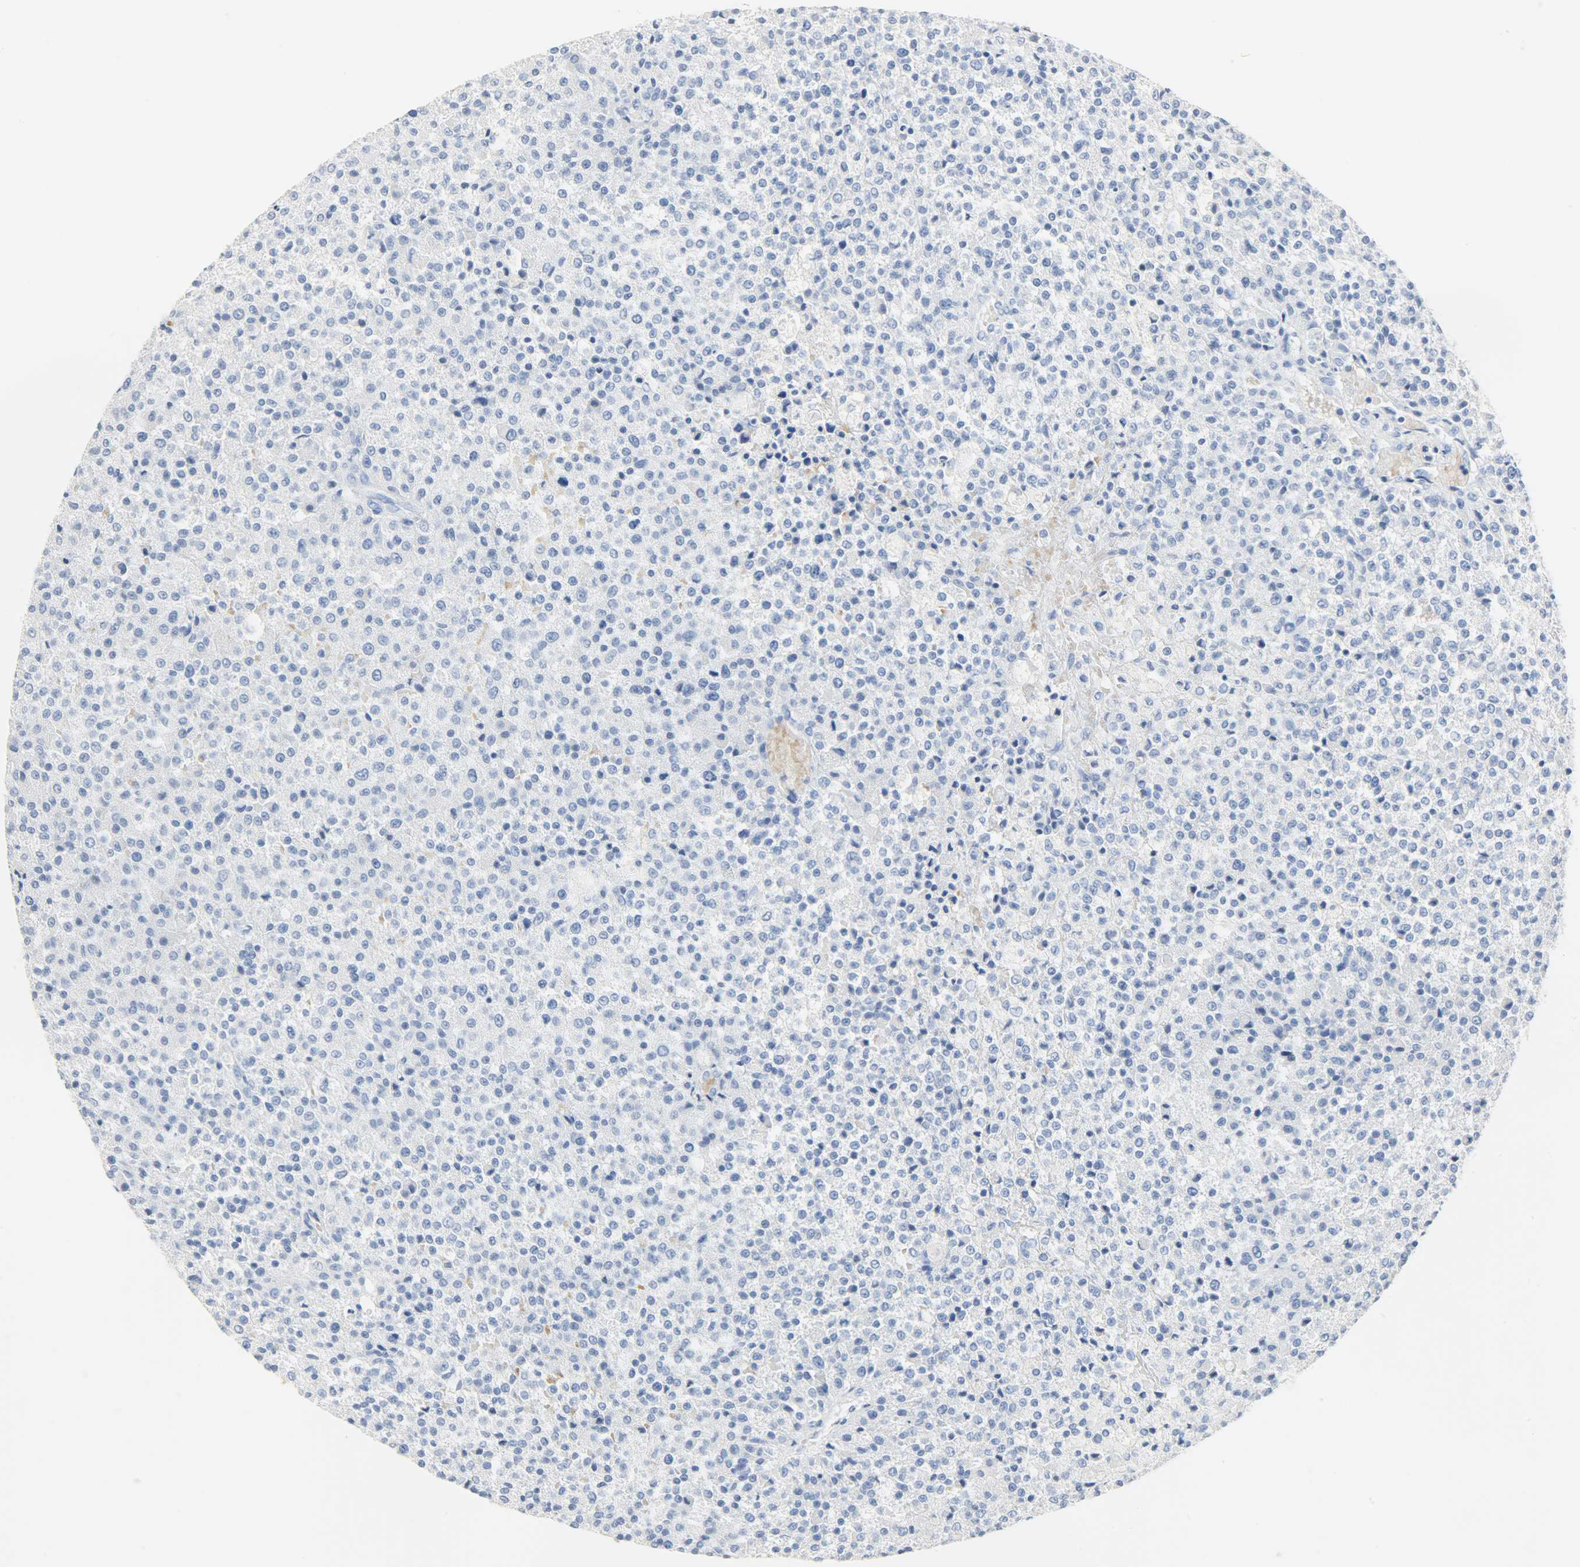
{"staining": {"intensity": "negative", "quantity": "none", "location": "none"}, "tissue": "testis cancer", "cell_type": "Tumor cells", "image_type": "cancer", "snomed": [{"axis": "morphology", "description": "Seminoma, NOS"}, {"axis": "topography", "description": "Testis"}], "caption": "A photomicrograph of human testis cancer is negative for staining in tumor cells.", "gene": "CA3", "patient": {"sex": "male", "age": 59}}